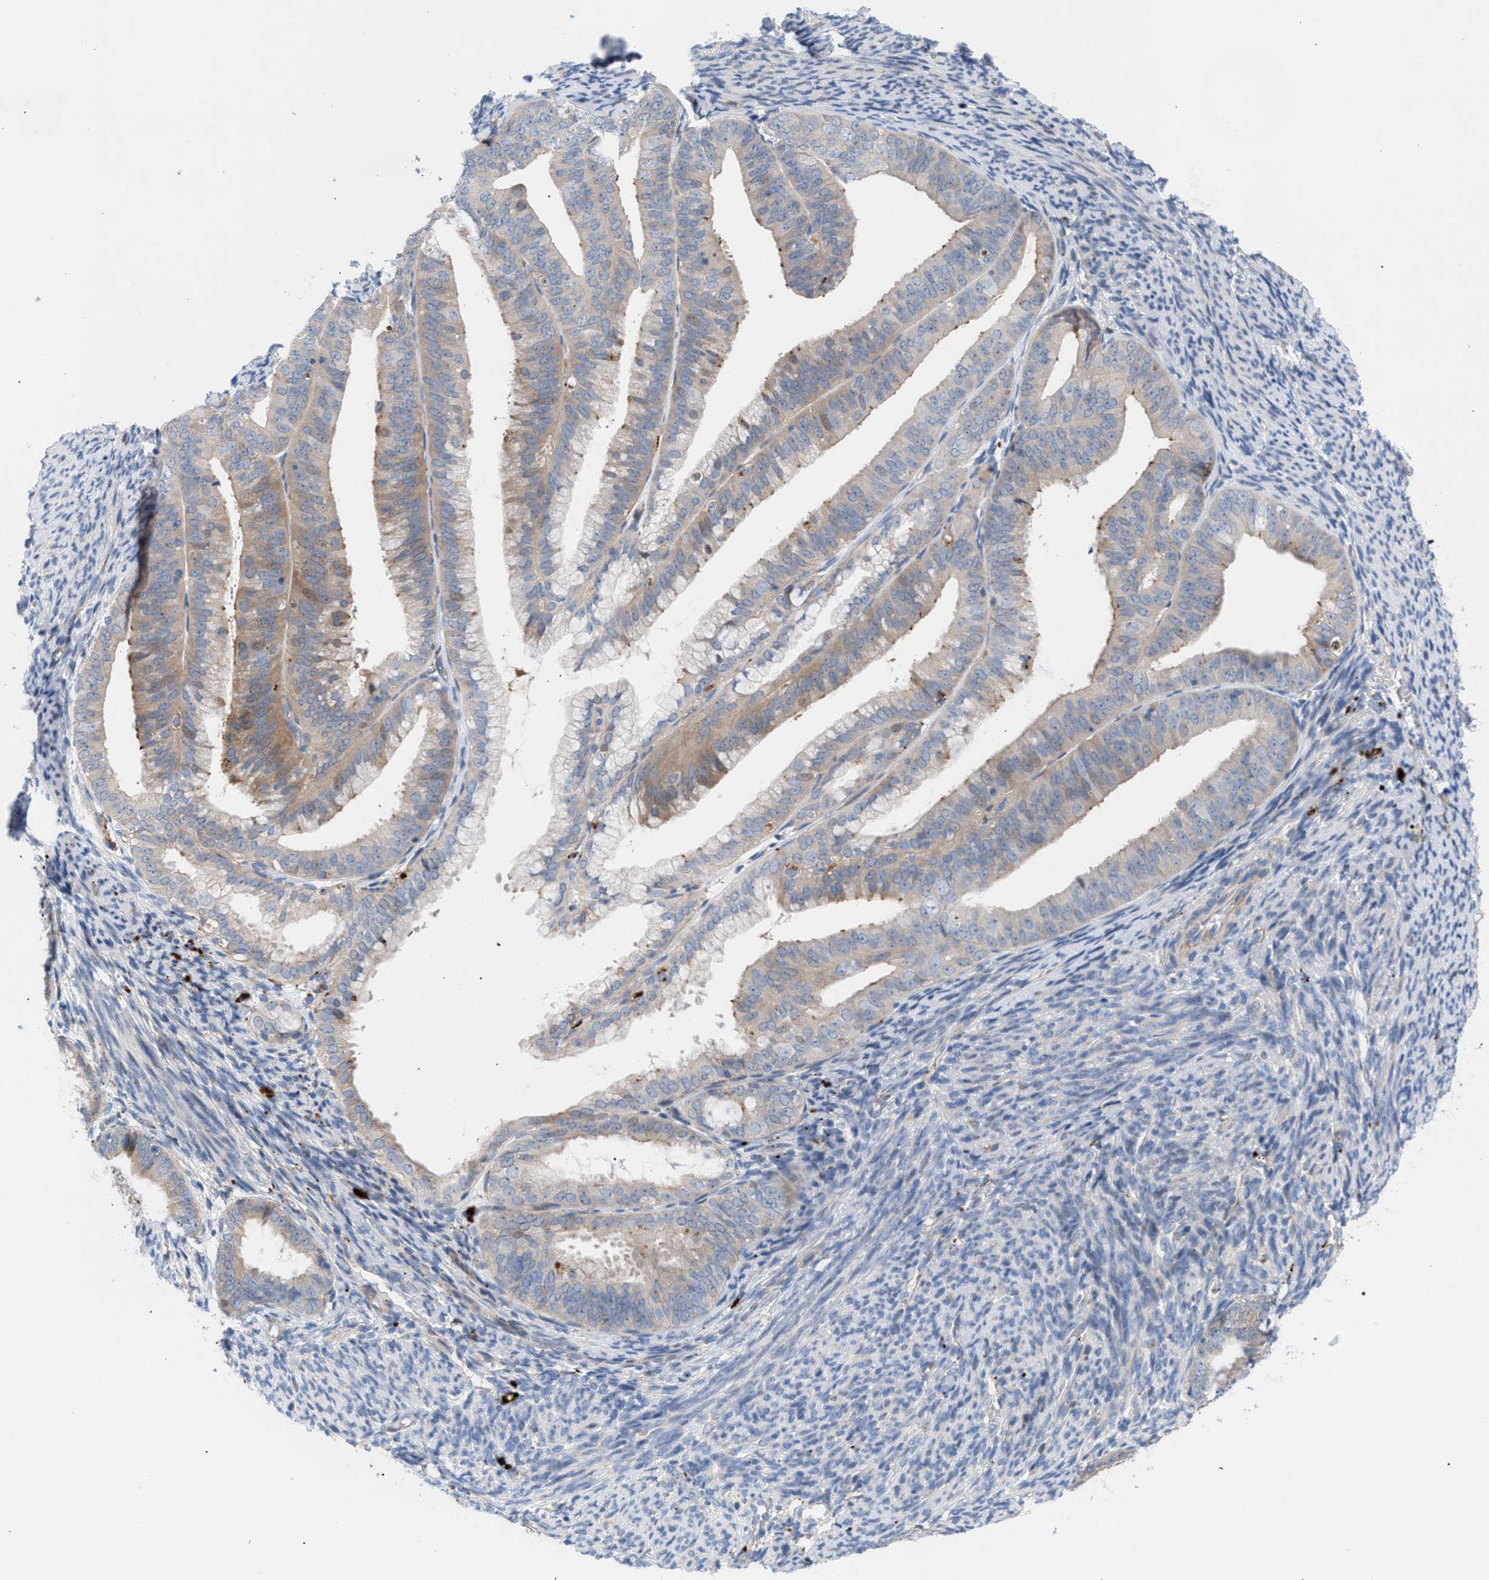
{"staining": {"intensity": "weak", "quantity": ">75%", "location": "cytoplasmic/membranous"}, "tissue": "endometrial cancer", "cell_type": "Tumor cells", "image_type": "cancer", "snomed": [{"axis": "morphology", "description": "Adenocarcinoma, NOS"}, {"axis": "topography", "description": "Endometrium"}], "caption": "Protein analysis of endometrial adenocarcinoma tissue exhibits weak cytoplasmic/membranous positivity in about >75% of tumor cells. The protein is stained brown, and the nuclei are stained in blue (DAB IHC with brightfield microscopy, high magnification).", "gene": "MBTD1", "patient": {"sex": "female", "age": 63}}